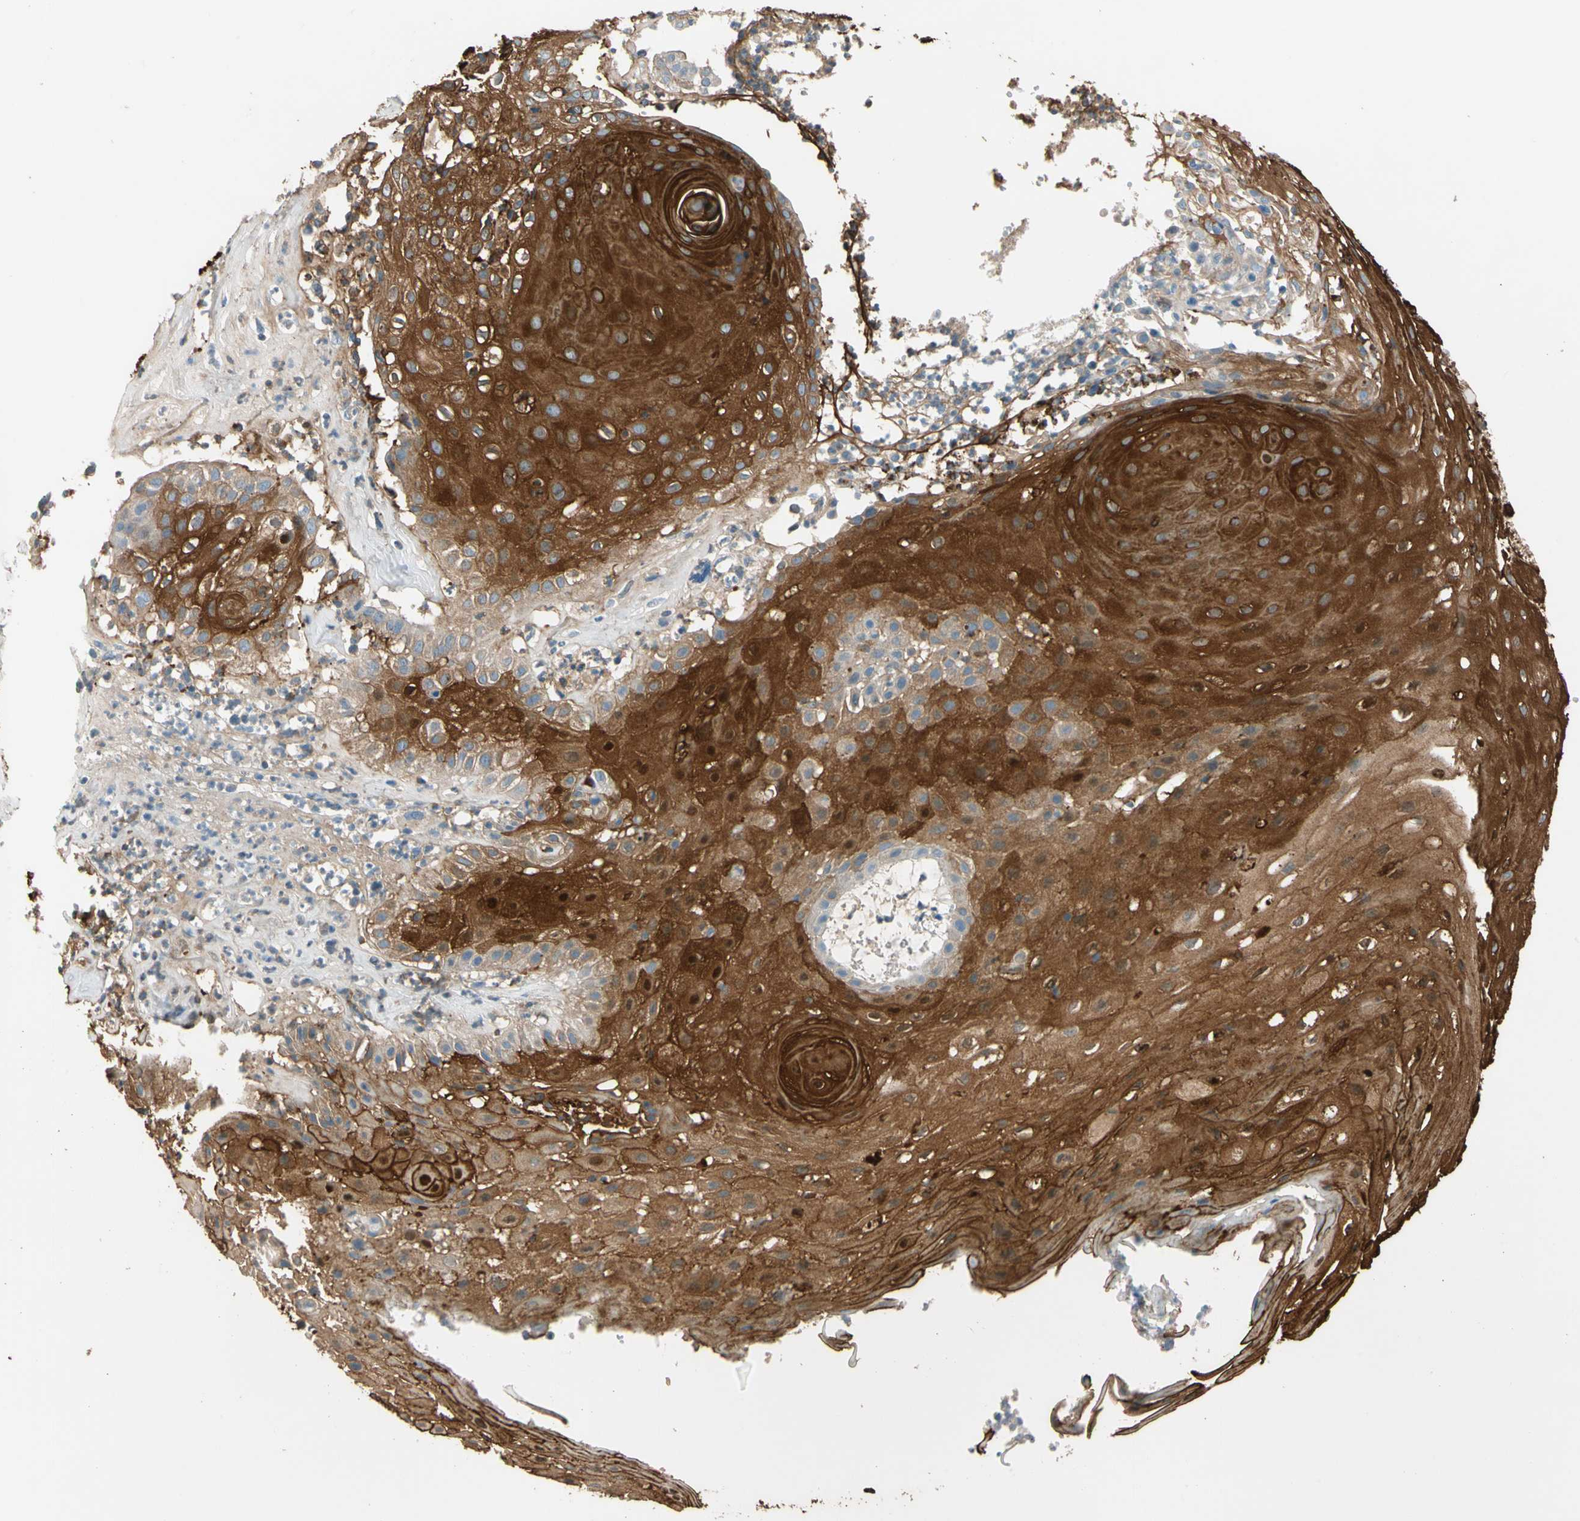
{"staining": {"intensity": "strong", "quantity": ">75%", "location": "cytoplasmic/membranous"}, "tissue": "skin cancer", "cell_type": "Tumor cells", "image_type": "cancer", "snomed": [{"axis": "morphology", "description": "Squamous cell carcinoma, NOS"}, {"axis": "topography", "description": "Skin"}], "caption": "Strong cytoplasmic/membranous expression for a protein is identified in about >75% of tumor cells of skin cancer using IHC.", "gene": "STK40", "patient": {"sex": "male", "age": 65}}